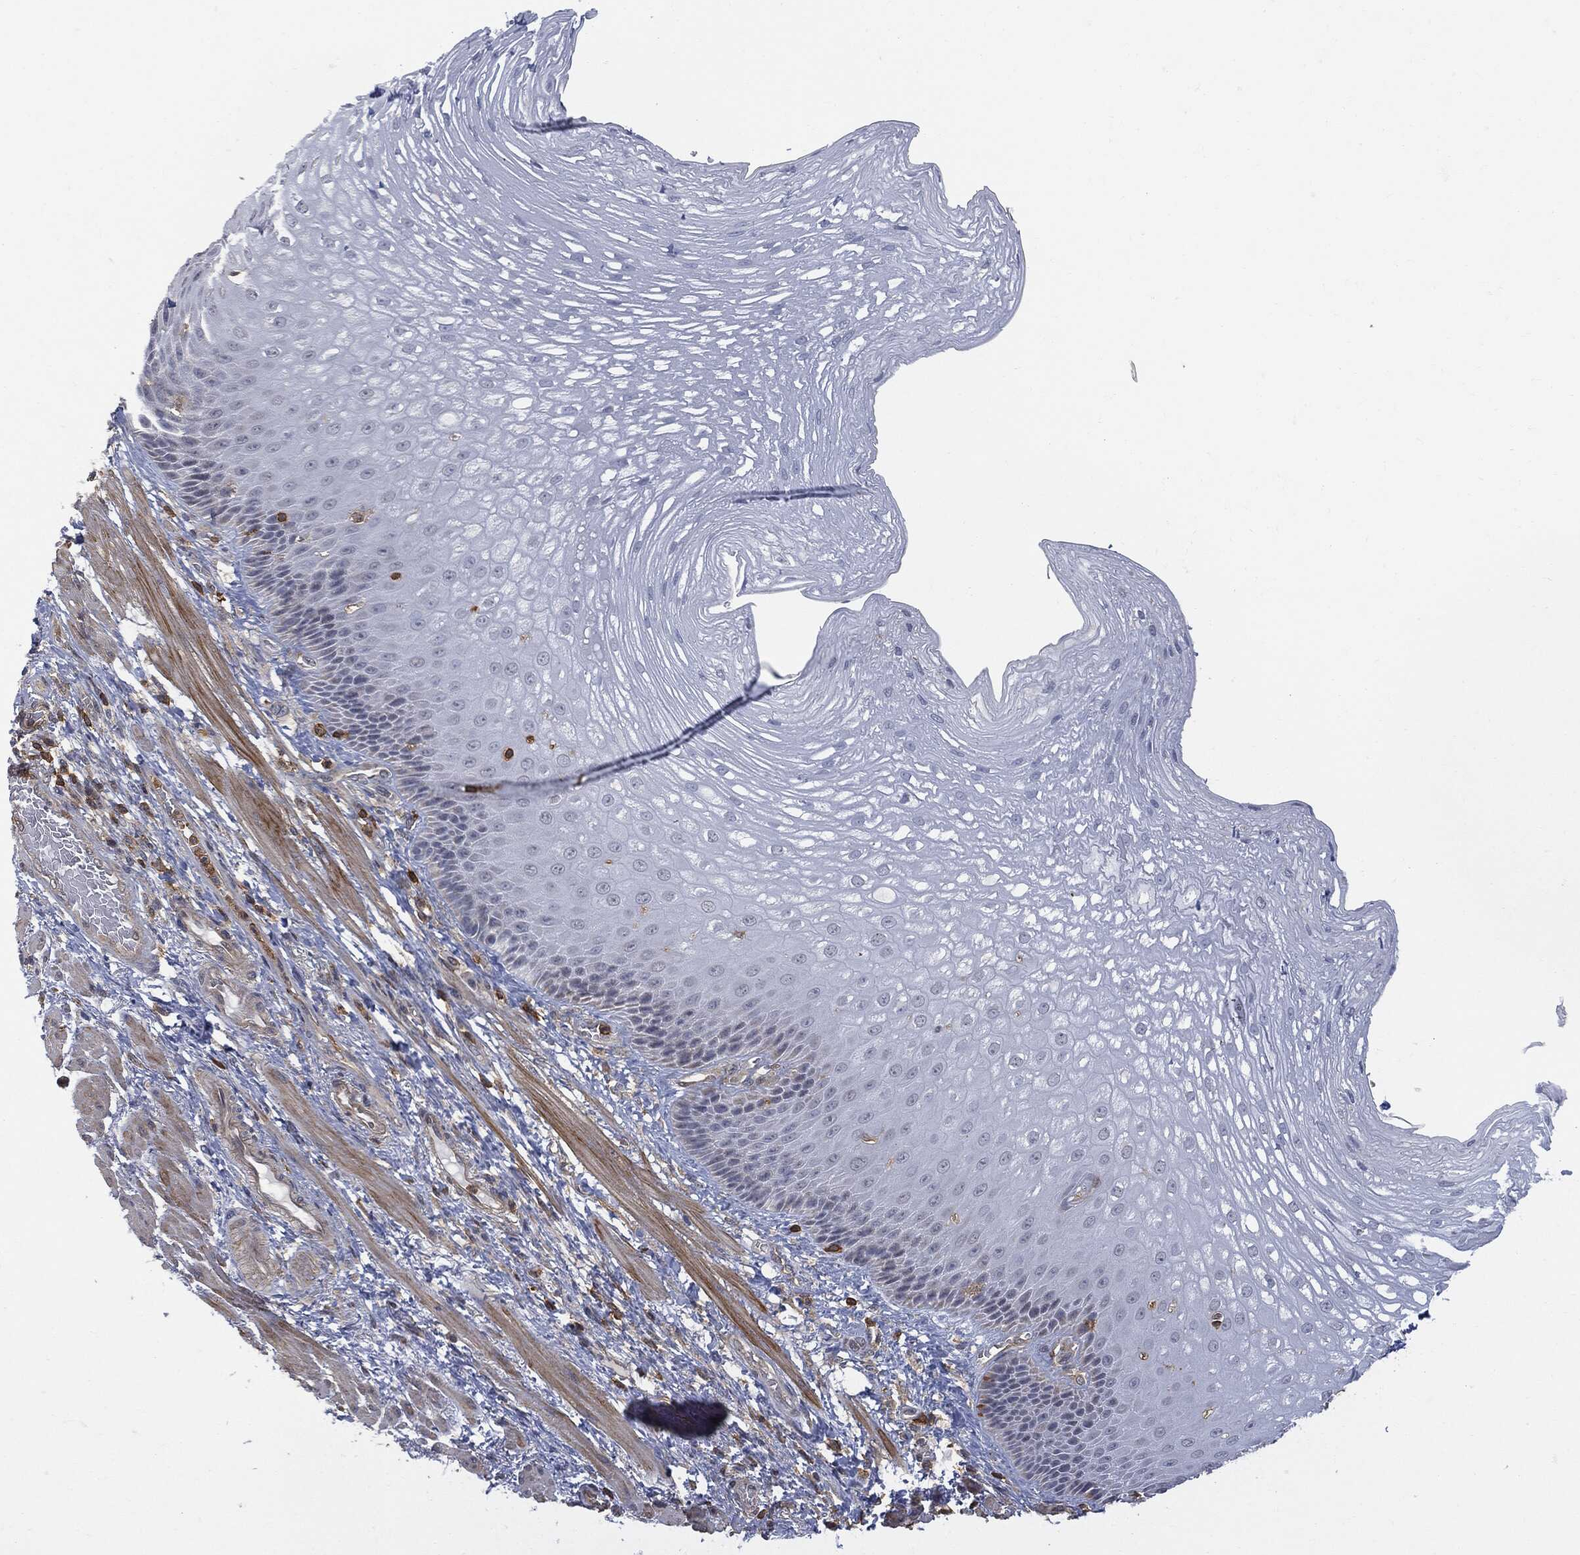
{"staining": {"intensity": "negative", "quantity": "none", "location": "none"}, "tissue": "esophagus", "cell_type": "Squamous epithelial cells", "image_type": "normal", "snomed": [{"axis": "morphology", "description": "Normal tissue, NOS"}, {"axis": "topography", "description": "Esophagus"}], "caption": "An immunohistochemistry (IHC) histopathology image of normal esophagus is shown. There is no staining in squamous epithelial cells of esophagus.", "gene": "PSMB10", "patient": {"sex": "male", "age": 63}}